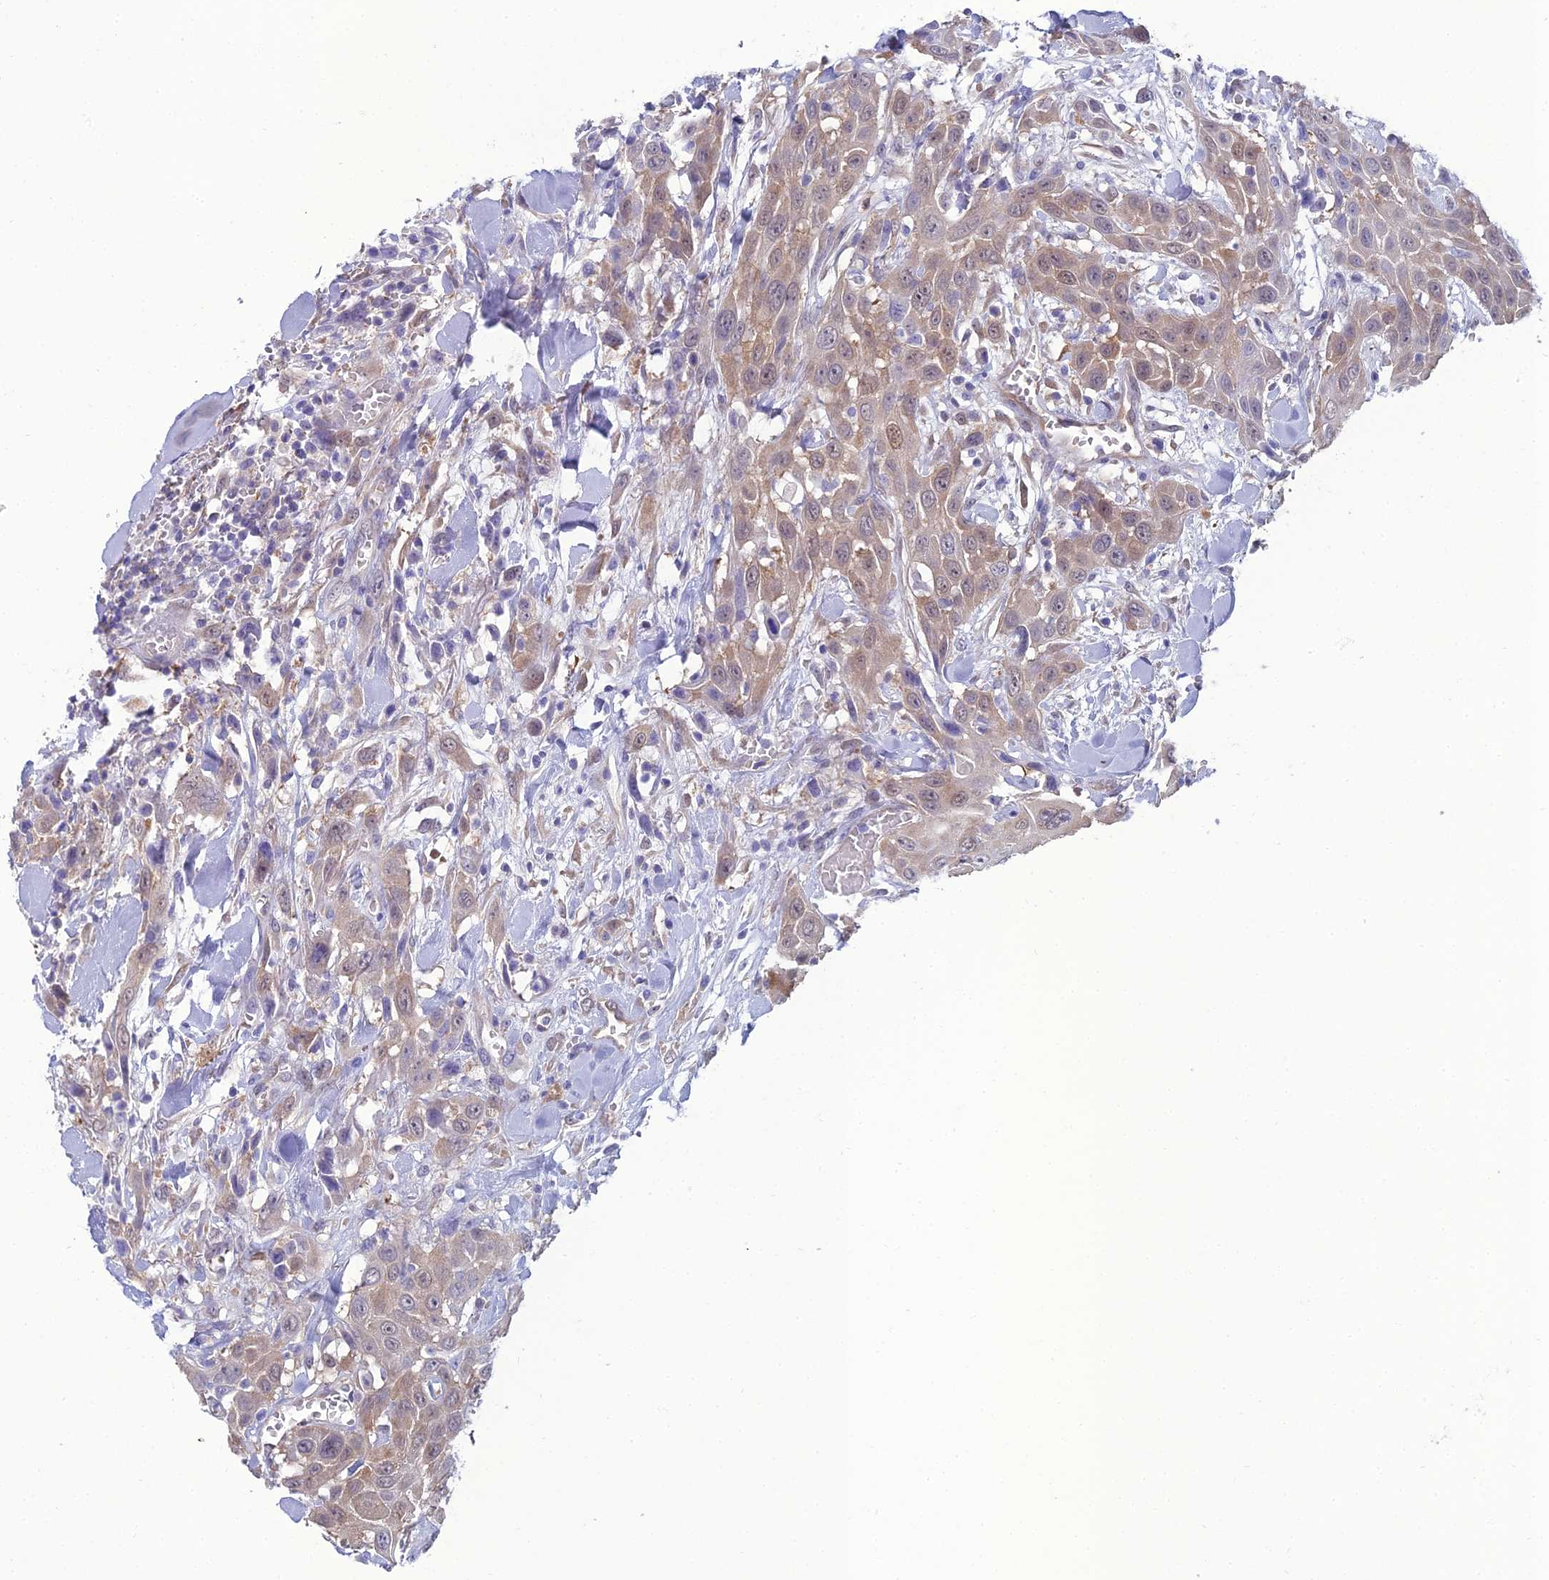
{"staining": {"intensity": "moderate", "quantity": ">75%", "location": "cytoplasmic/membranous"}, "tissue": "head and neck cancer", "cell_type": "Tumor cells", "image_type": "cancer", "snomed": [{"axis": "morphology", "description": "Squamous cell carcinoma, NOS"}, {"axis": "topography", "description": "Head-Neck"}], "caption": "DAB immunohistochemical staining of human head and neck squamous cell carcinoma displays moderate cytoplasmic/membranous protein positivity in about >75% of tumor cells. The staining was performed using DAB, with brown indicating positive protein expression. Nuclei are stained blue with hematoxylin.", "gene": "GNPNAT1", "patient": {"sex": "male", "age": 81}}